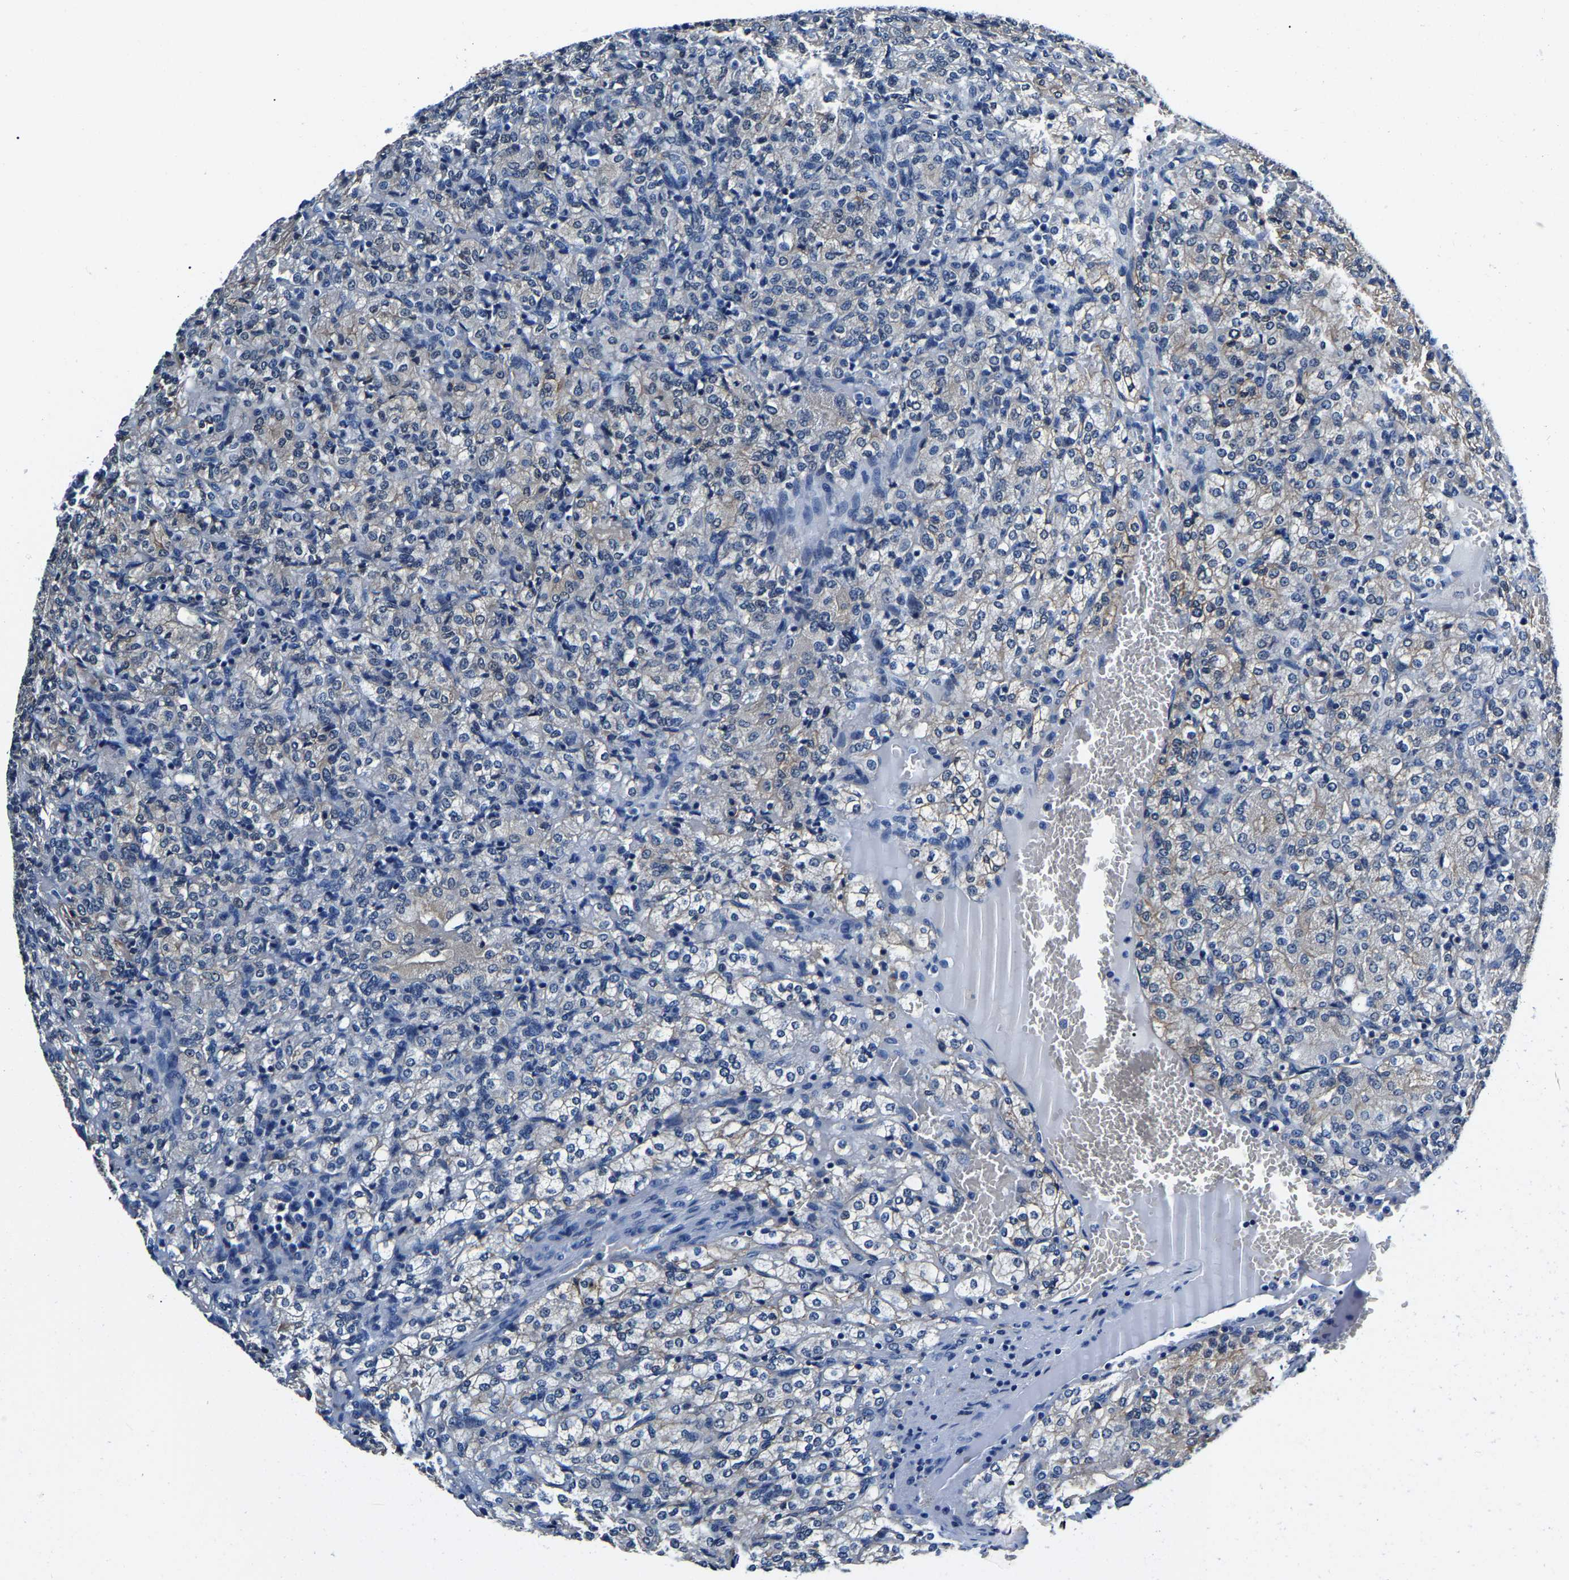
{"staining": {"intensity": "weak", "quantity": "<25%", "location": "cytoplasmic/membranous"}, "tissue": "renal cancer", "cell_type": "Tumor cells", "image_type": "cancer", "snomed": [{"axis": "morphology", "description": "Adenocarcinoma, NOS"}, {"axis": "topography", "description": "Kidney"}], "caption": "IHC micrograph of renal adenocarcinoma stained for a protein (brown), which displays no staining in tumor cells.", "gene": "ACO1", "patient": {"sex": "male", "age": 77}}